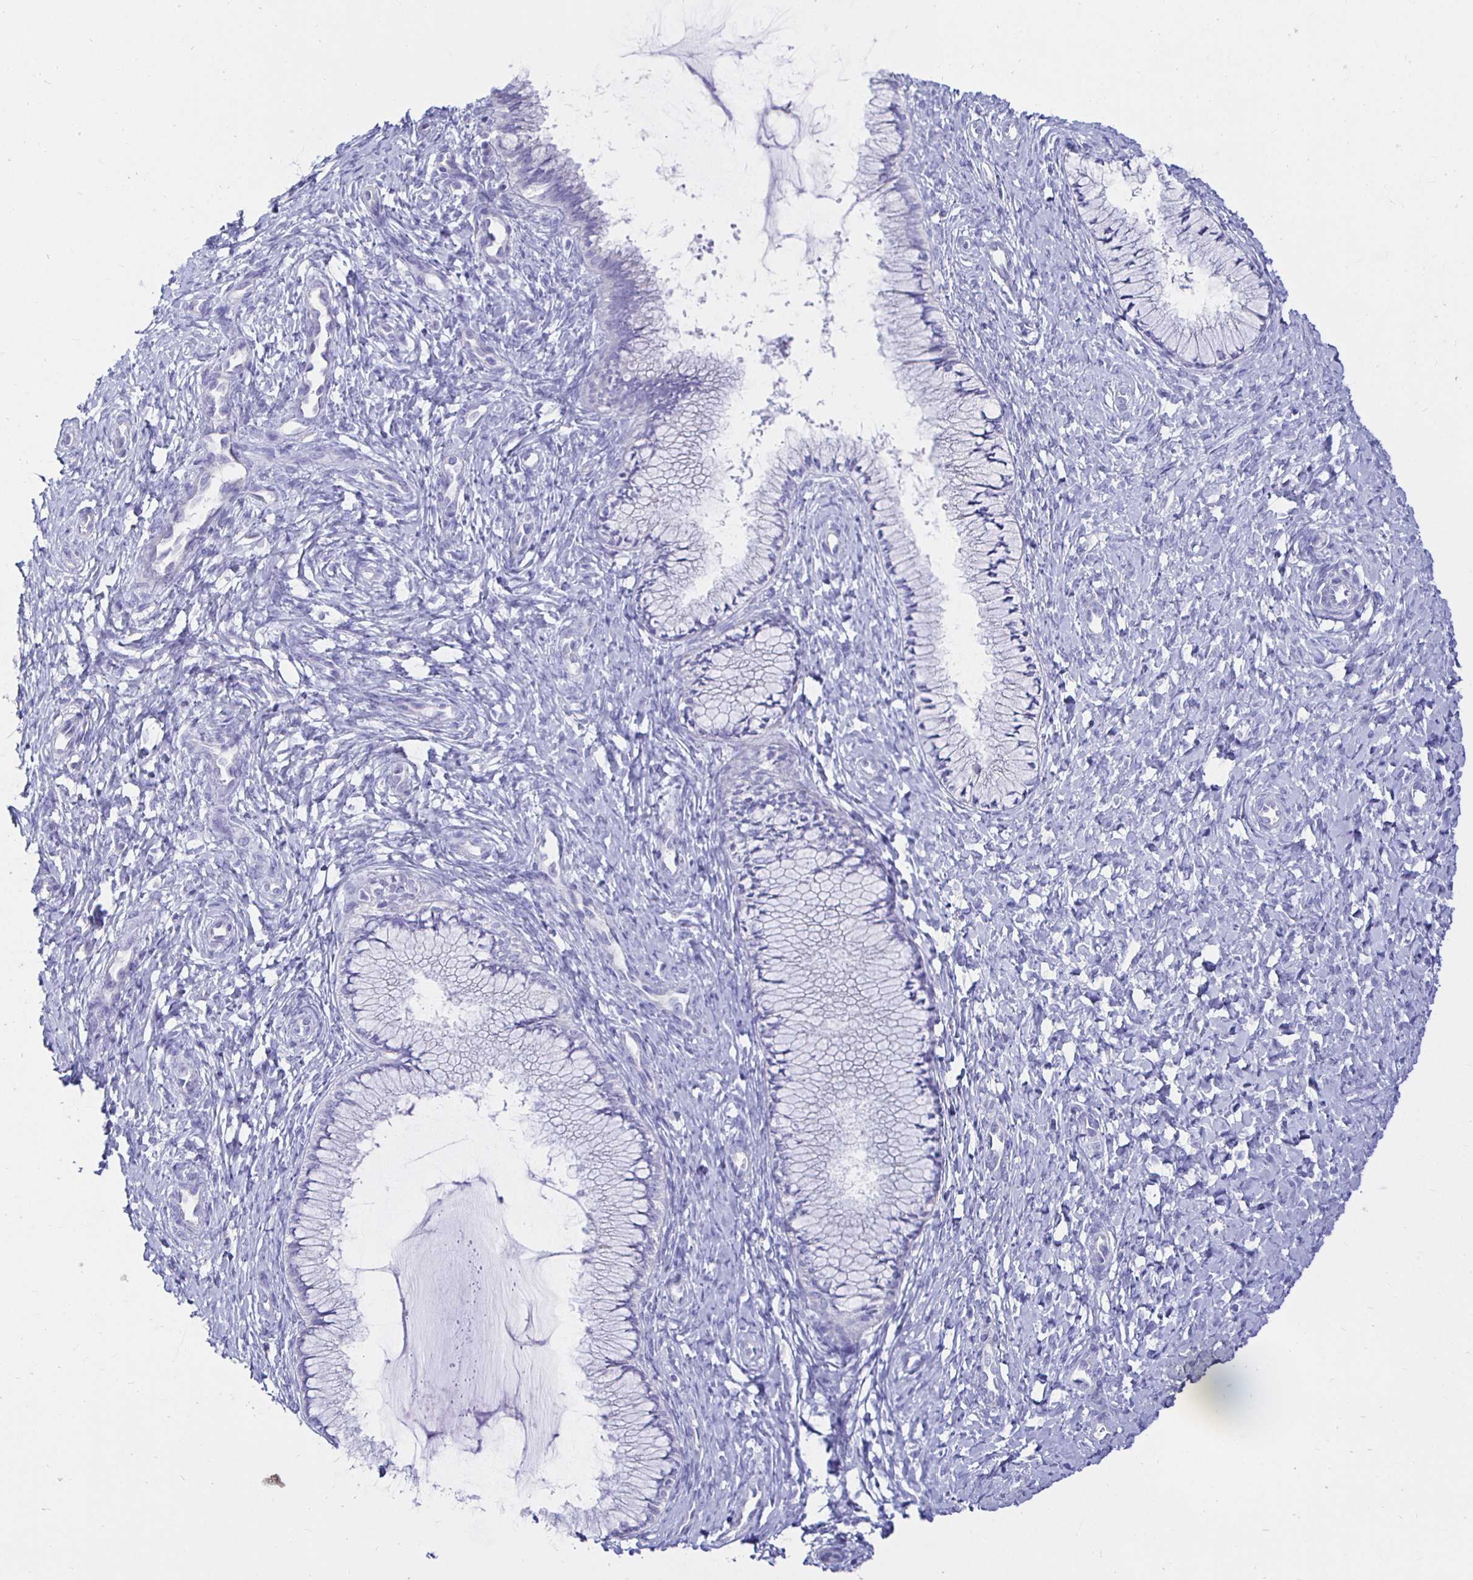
{"staining": {"intensity": "negative", "quantity": "none", "location": "none"}, "tissue": "cervix", "cell_type": "Glandular cells", "image_type": "normal", "snomed": [{"axis": "morphology", "description": "Normal tissue, NOS"}, {"axis": "topography", "description": "Cervix"}], "caption": "The micrograph reveals no significant expression in glandular cells of cervix.", "gene": "UMOD", "patient": {"sex": "female", "age": 37}}